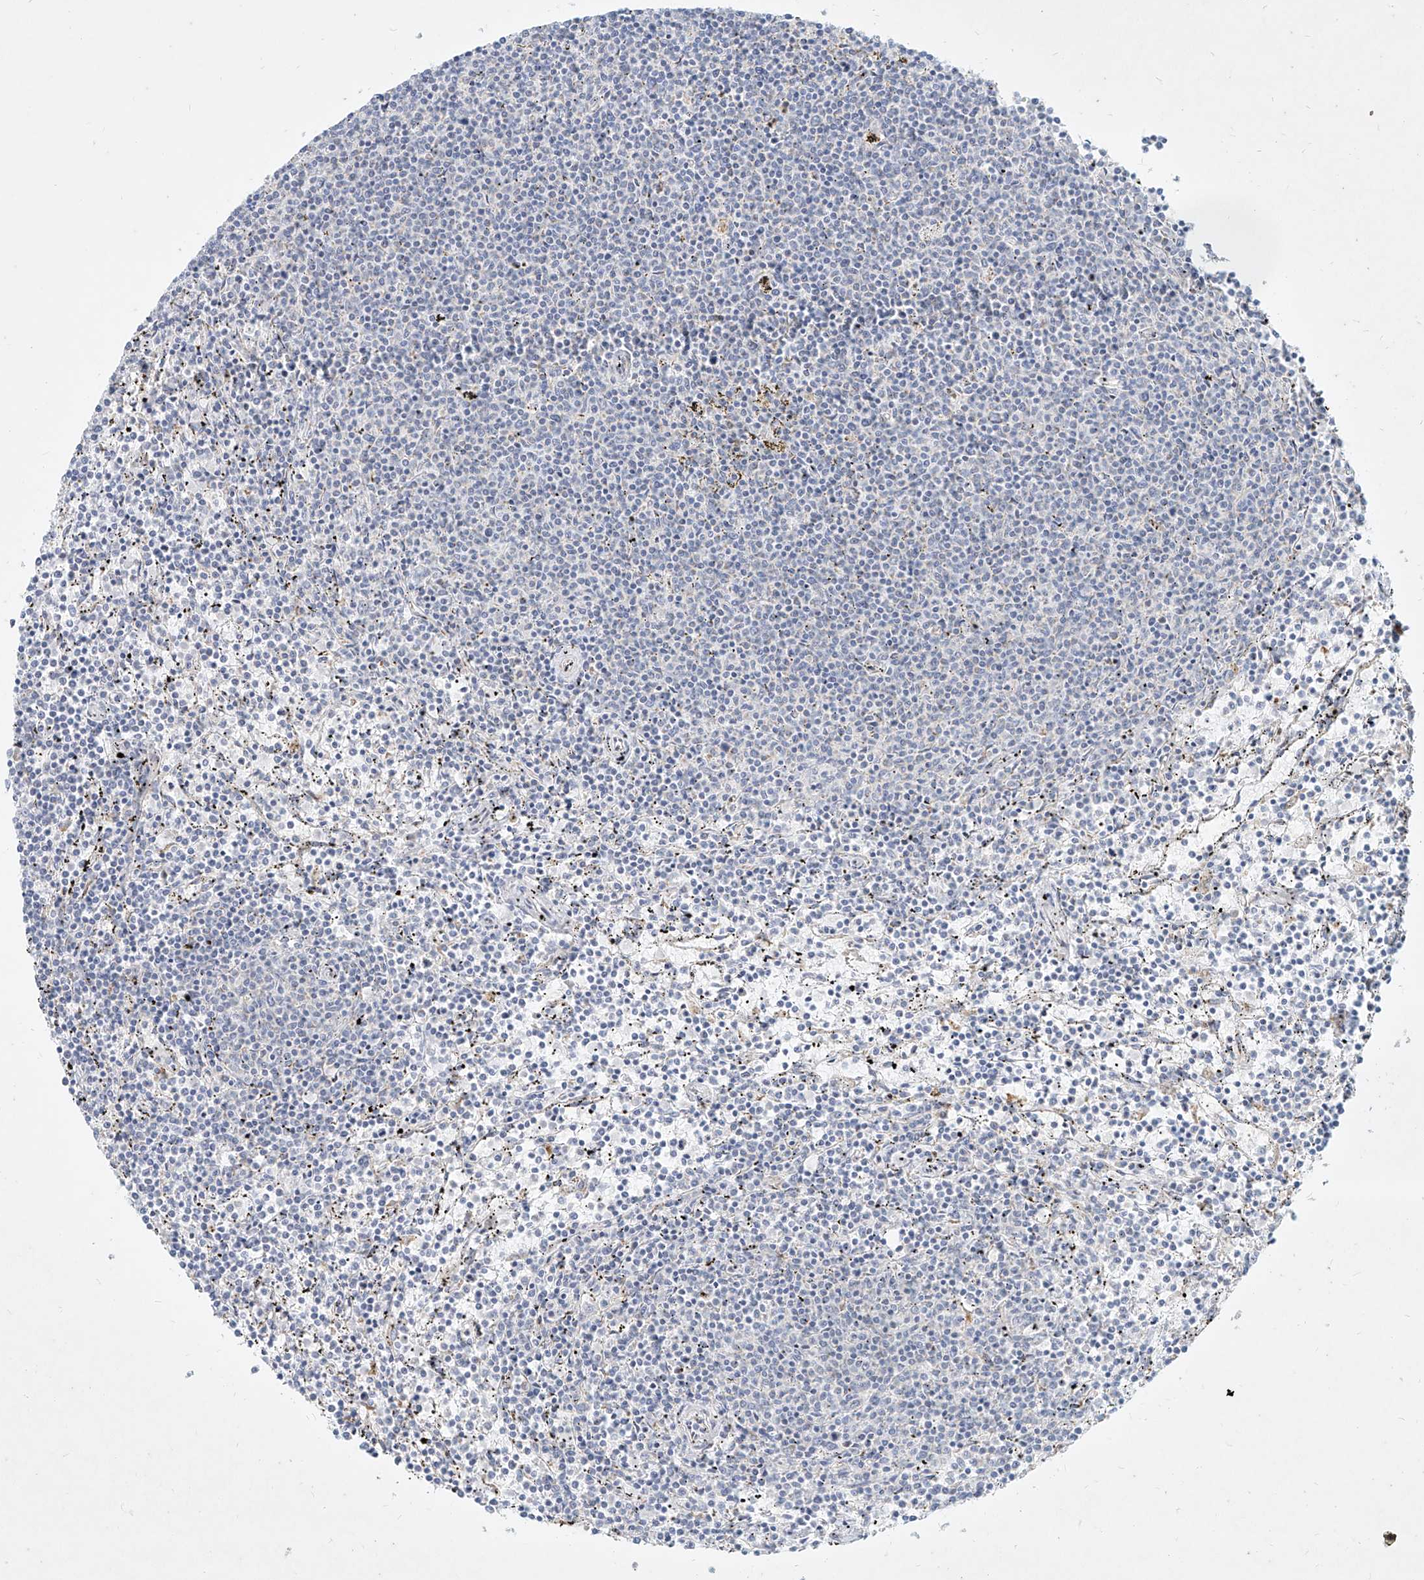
{"staining": {"intensity": "negative", "quantity": "none", "location": "none"}, "tissue": "lymphoma", "cell_type": "Tumor cells", "image_type": "cancer", "snomed": [{"axis": "morphology", "description": "Malignant lymphoma, non-Hodgkin's type, Low grade"}, {"axis": "topography", "description": "Spleen"}], "caption": "A micrograph of malignant lymphoma, non-Hodgkin's type (low-grade) stained for a protein reveals no brown staining in tumor cells.", "gene": "MTX2", "patient": {"sex": "female", "age": 50}}